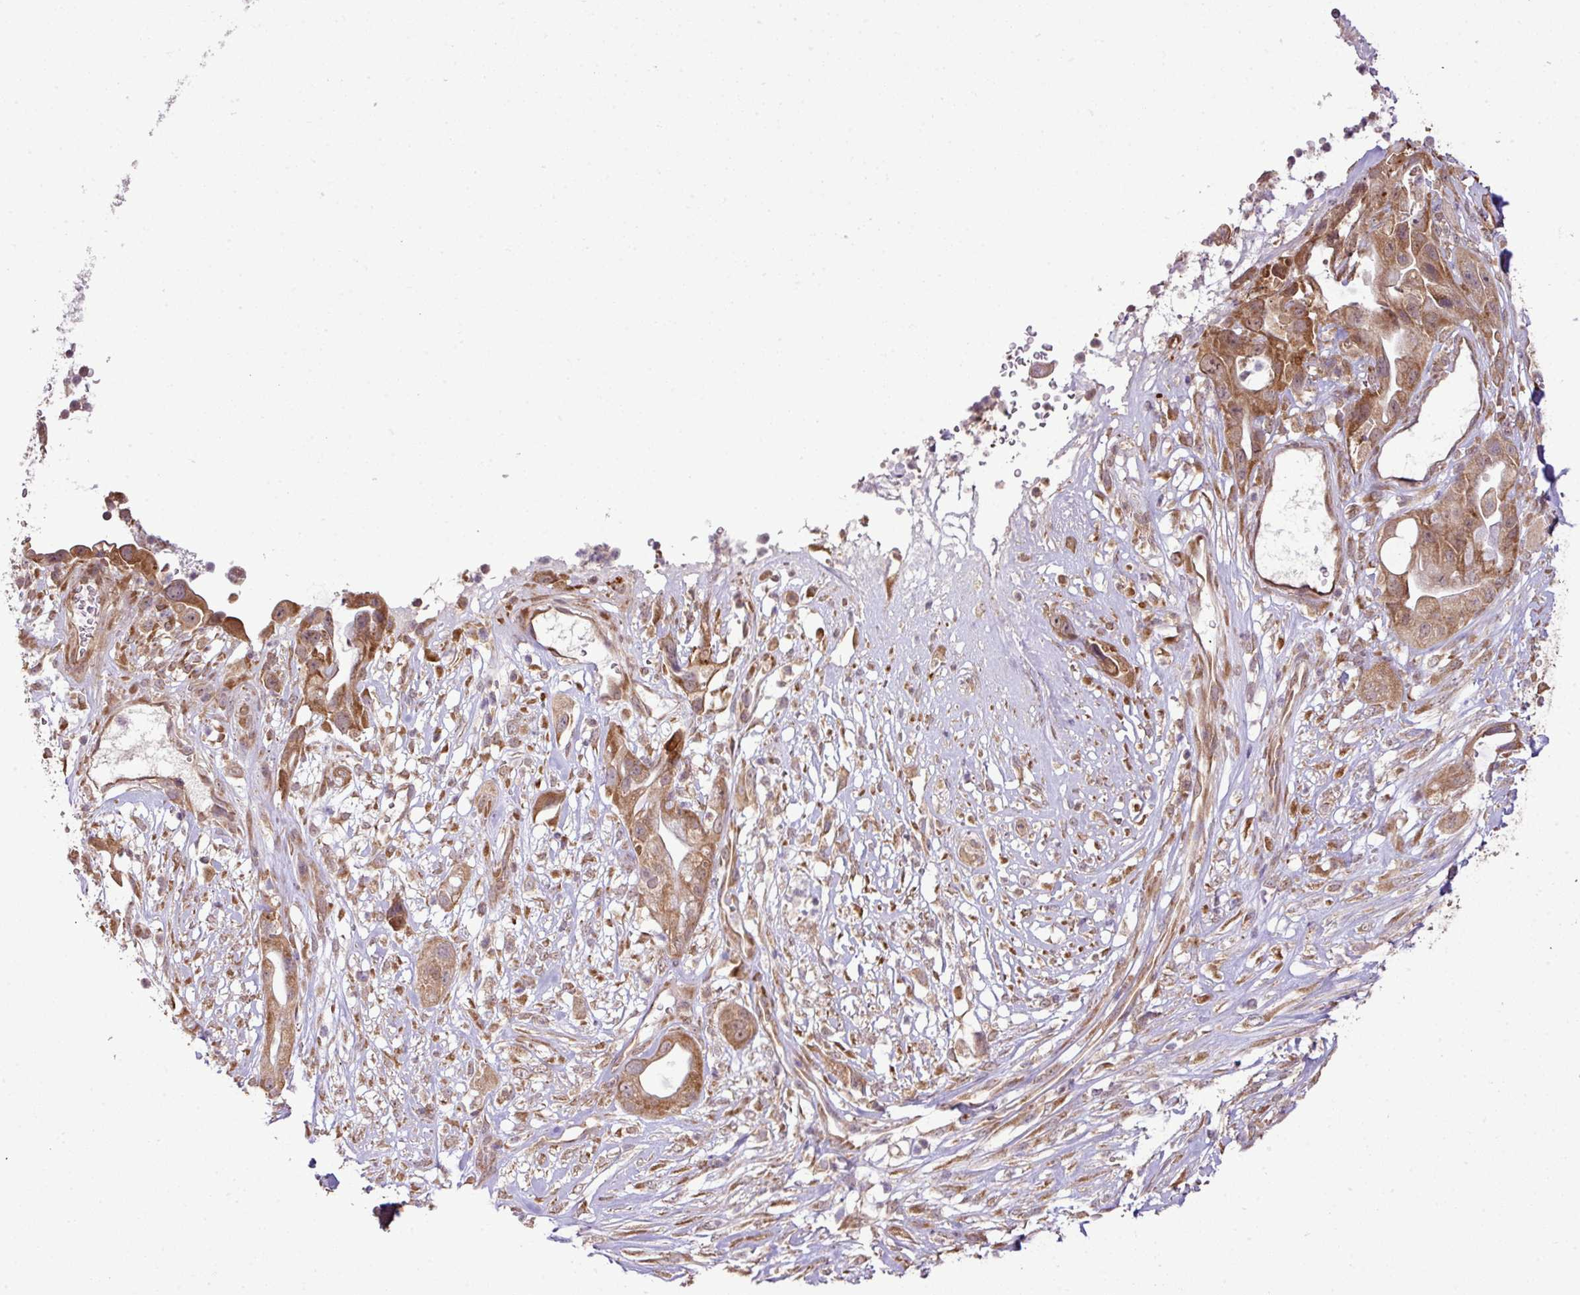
{"staining": {"intensity": "moderate", "quantity": ">75%", "location": "cytoplasmic/membranous"}, "tissue": "pancreatic cancer", "cell_type": "Tumor cells", "image_type": "cancer", "snomed": [{"axis": "morphology", "description": "Adenocarcinoma, NOS"}, {"axis": "topography", "description": "Pancreas"}], "caption": "Pancreatic cancer stained for a protein (brown) reveals moderate cytoplasmic/membranous positive staining in approximately >75% of tumor cells.", "gene": "DNAAF4", "patient": {"sex": "male", "age": 44}}